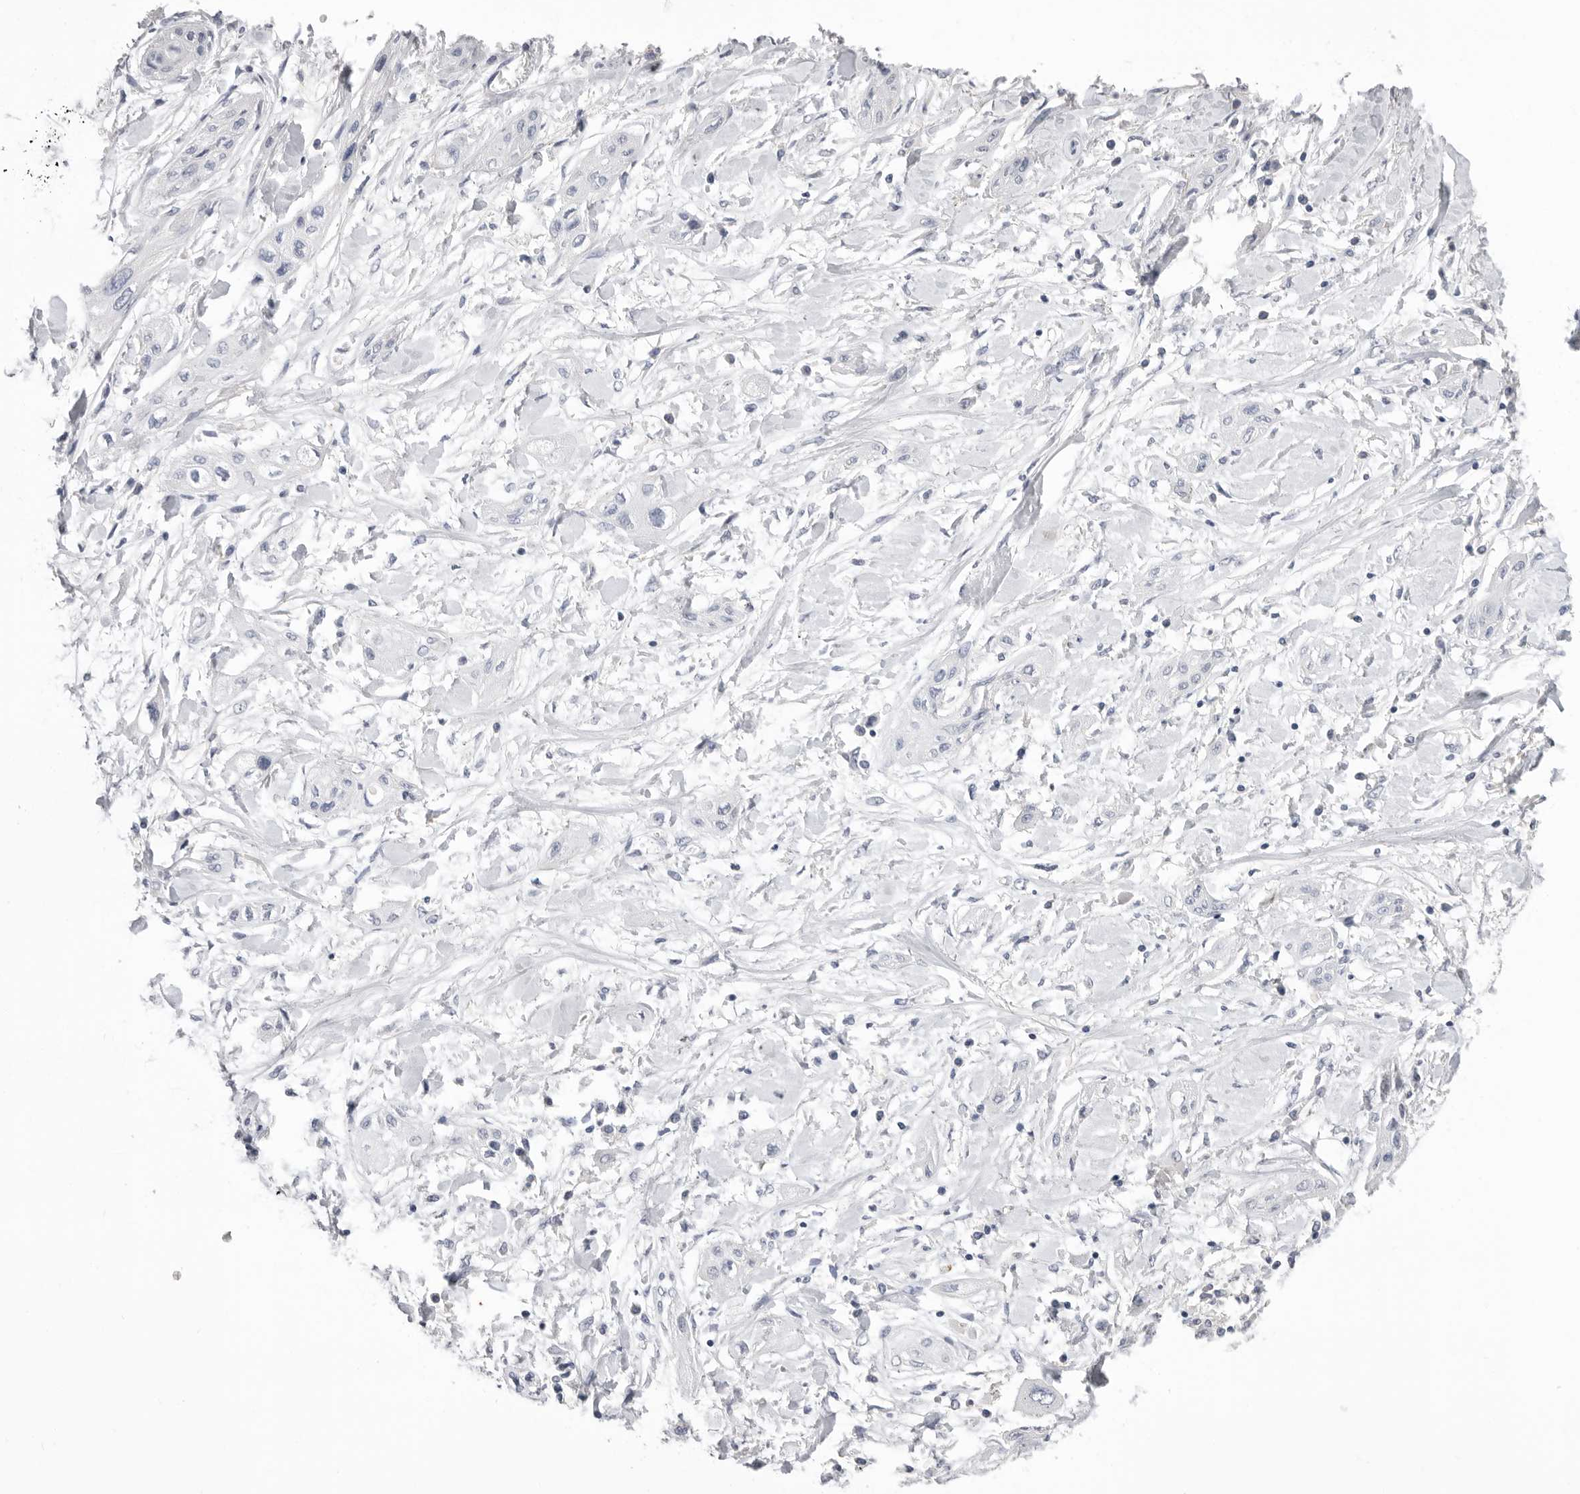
{"staining": {"intensity": "negative", "quantity": "none", "location": "none"}, "tissue": "lung cancer", "cell_type": "Tumor cells", "image_type": "cancer", "snomed": [{"axis": "morphology", "description": "Squamous cell carcinoma, NOS"}, {"axis": "topography", "description": "Lung"}], "caption": "Immunohistochemistry (IHC) of lung squamous cell carcinoma reveals no positivity in tumor cells.", "gene": "APOA2", "patient": {"sex": "female", "age": 47}}